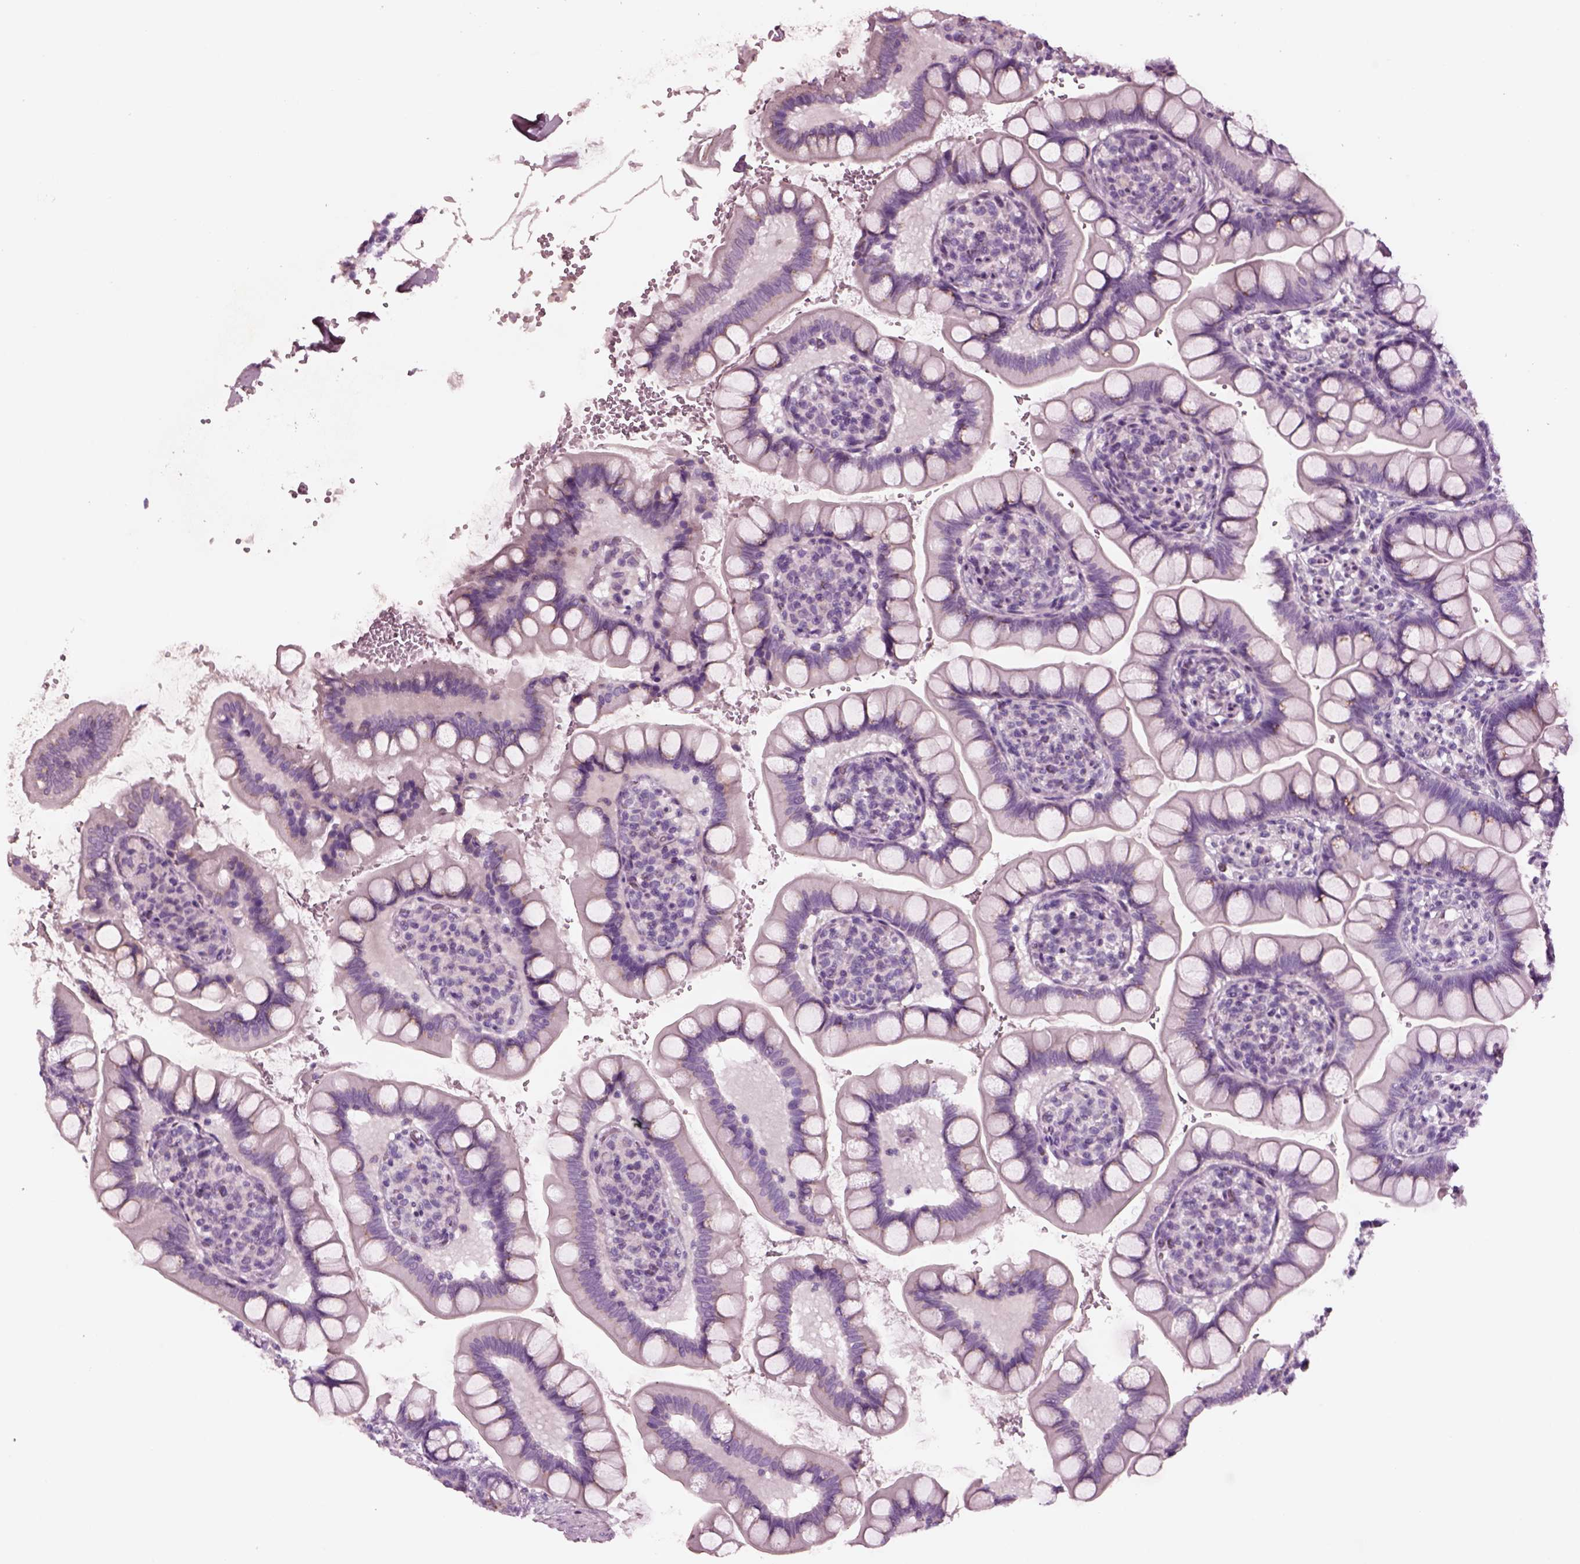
{"staining": {"intensity": "negative", "quantity": "none", "location": "none"}, "tissue": "small intestine", "cell_type": "Glandular cells", "image_type": "normal", "snomed": [{"axis": "morphology", "description": "Normal tissue, NOS"}, {"axis": "topography", "description": "Small intestine"}], "caption": "Immunohistochemistry (IHC) histopathology image of unremarkable small intestine: human small intestine stained with DAB (3,3'-diaminobenzidine) reveals no significant protein expression in glandular cells.", "gene": "NMRK2", "patient": {"sex": "female", "age": 56}}